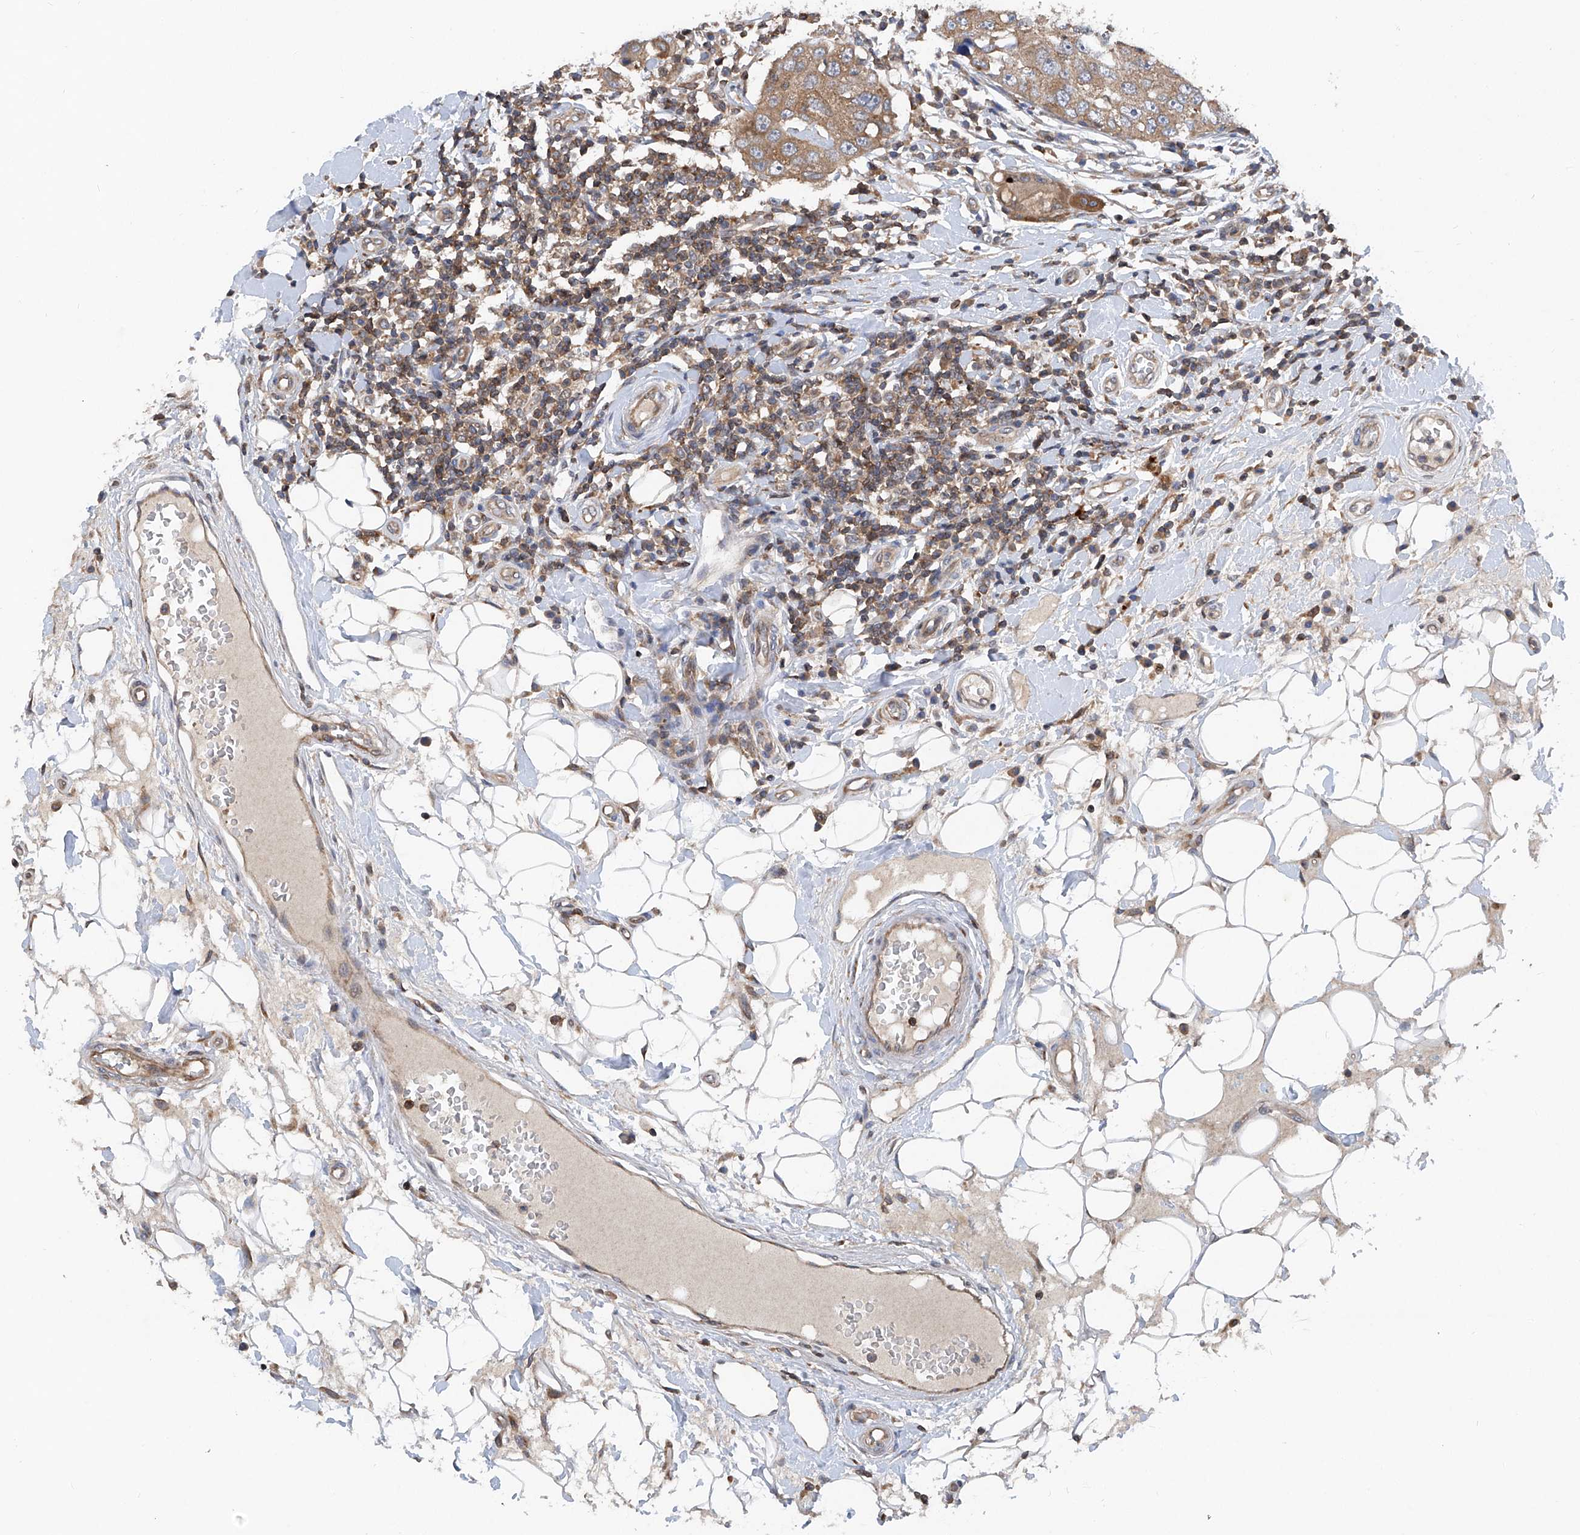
{"staining": {"intensity": "moderate", "quantity": ">75%", "location": "cytoplasmic/membranous"}, "tissue": "breast cancer", "cell_type": "Tumor cells", "image_type": "cancer", "snomed": [{"axis": "morphology", "description": "Duct carcinoma"}, {"axis": "topography", "description": "Breast"}], "caption": "The image exhibits a brown stain indicating the presence of a protein in the cytoplasmic/membranous of tumor cells in breast cancer.", "gene": "TRIM38", "patient": {"sex": "female", "age": 27}}